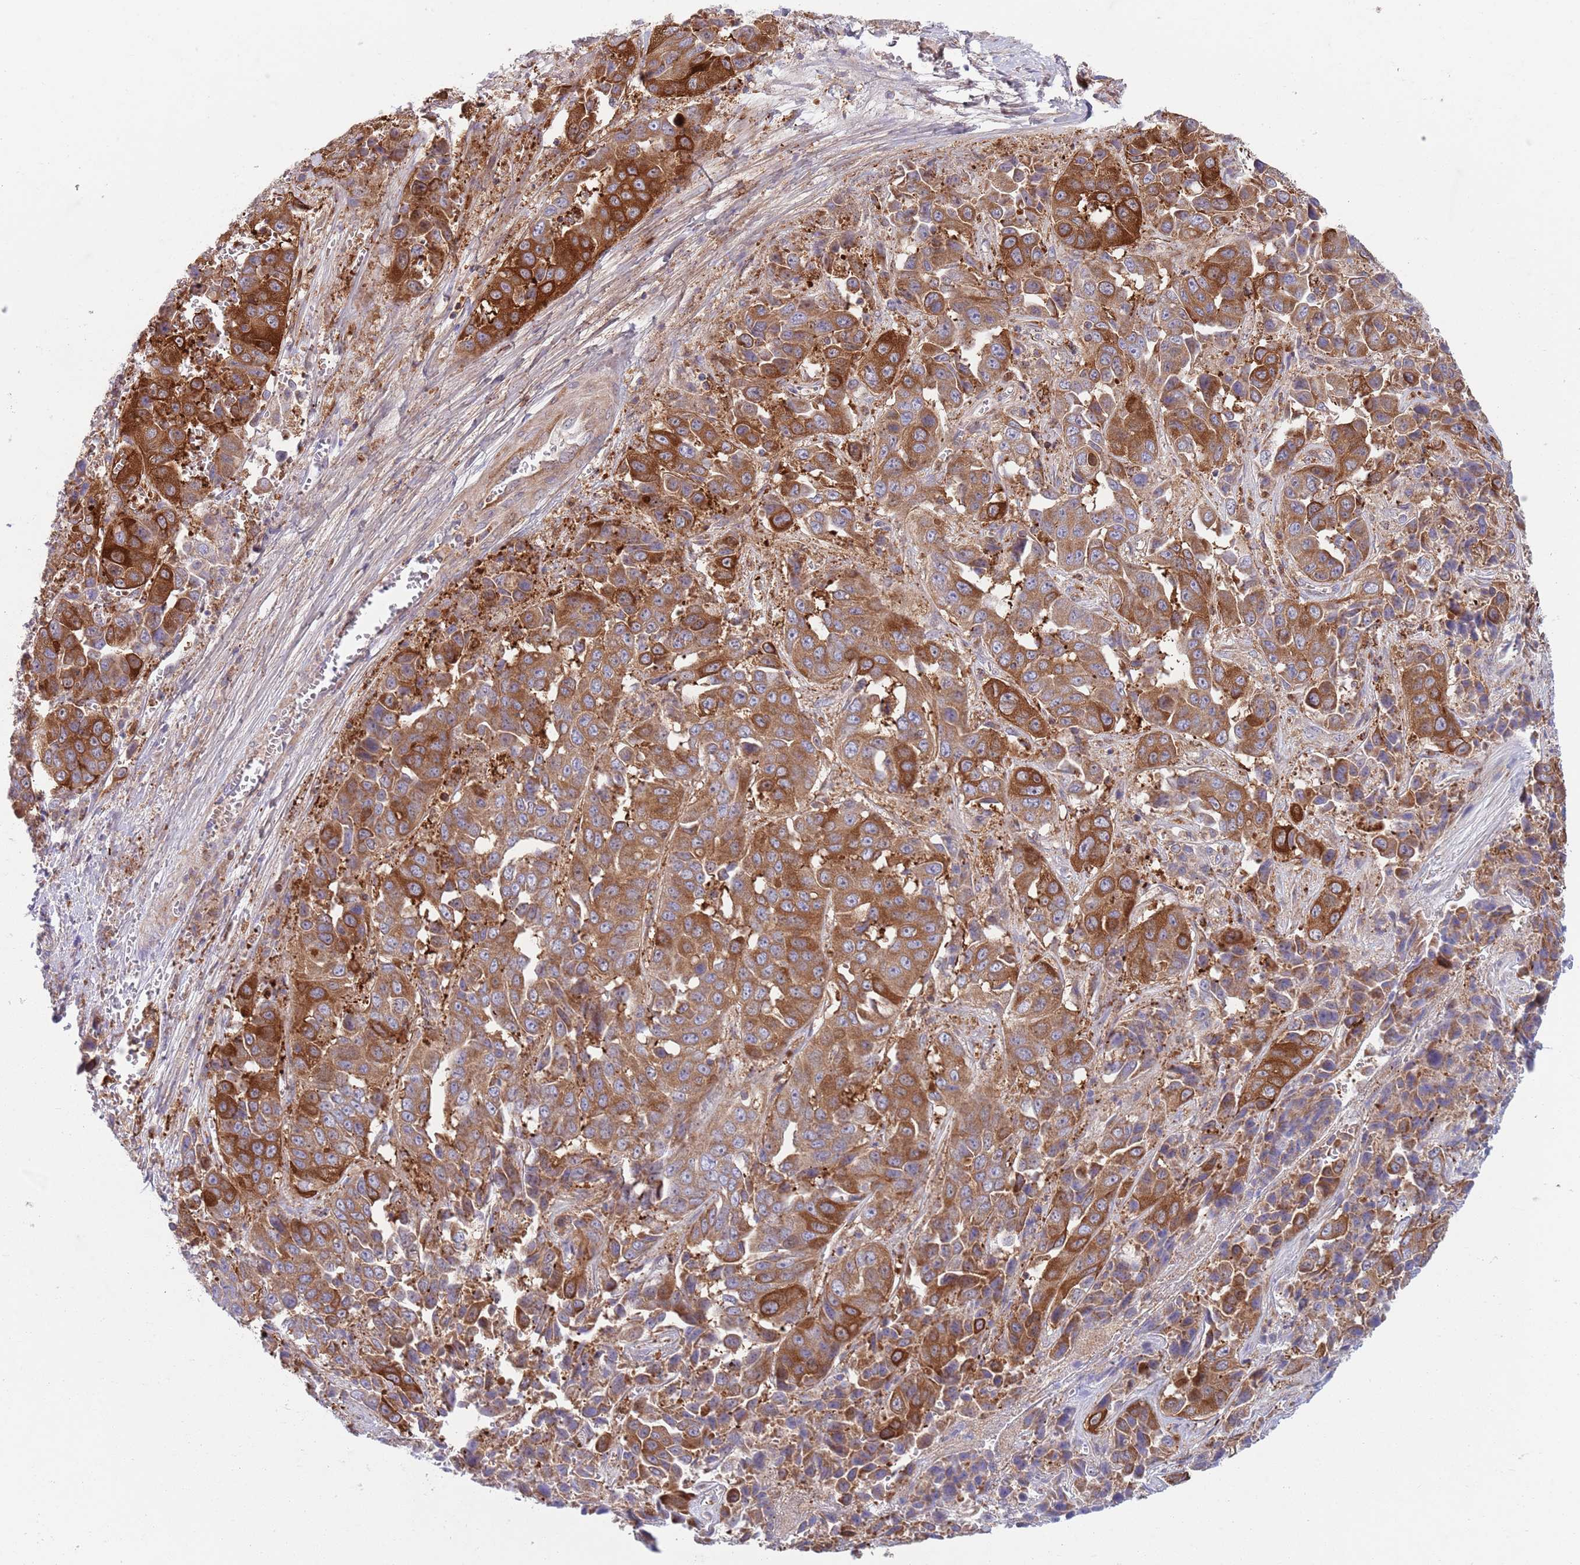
{"staining": {"intensity": "strong", "quantity": ">75%", "location": "cytoplasmic/membranous"}, "tissue": "liver cancer", "cell_type": "Tumor cells", "image_type": "cancer", "snomed": [{"axis": "morphology", "description": "Cholangiocarcinoma"}, {"axis": "topography", "description": "Liver"}], "caption": "Human liver cholangiocarcinoma stained for a protein (brown) demonstrates strong cytoplasmic/membranous positive positivity in about >75% of tumor cells.", "gene": "ZMYM5", "patient": {"sex": "female", "age": 52}}